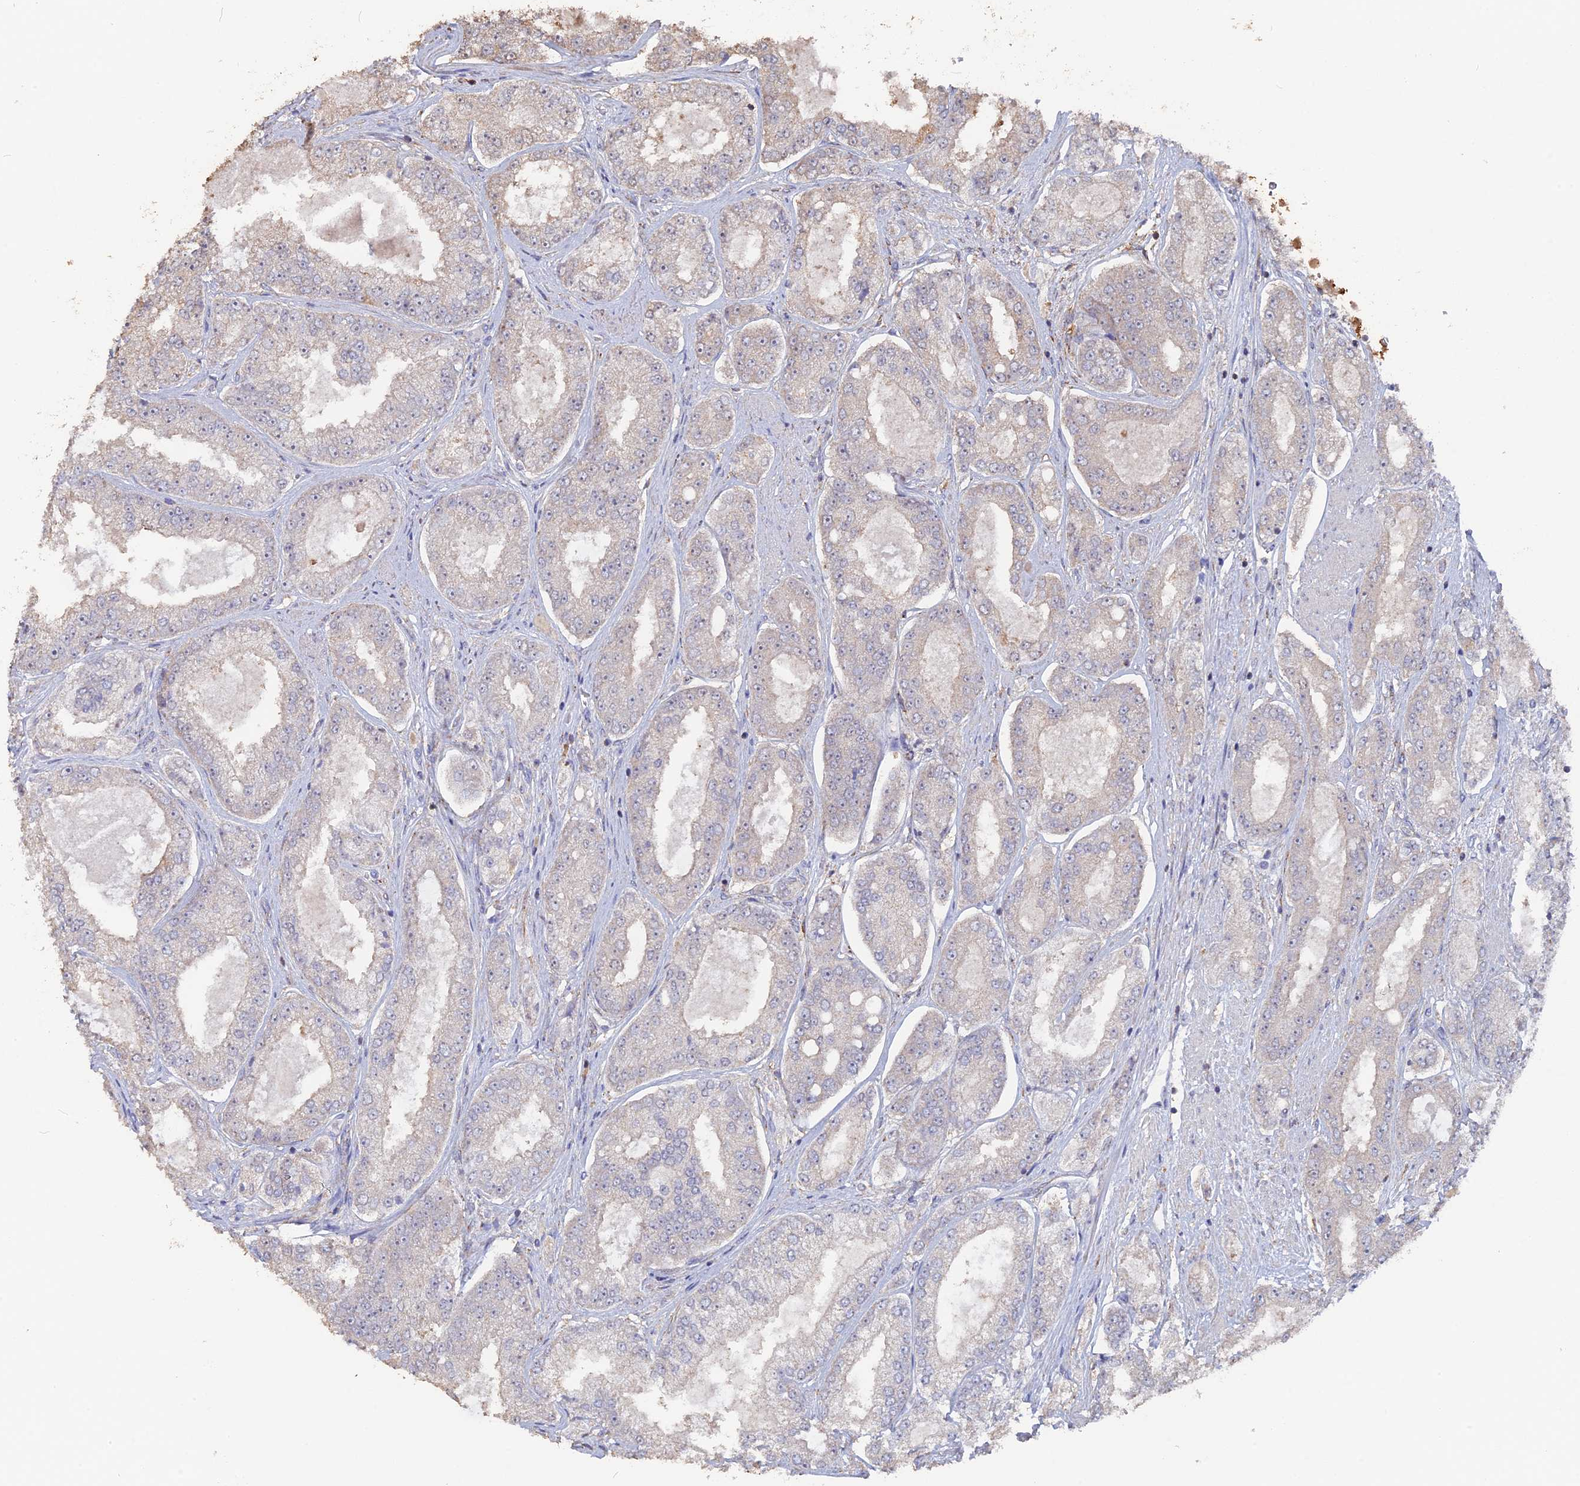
{"staining": {"intensity": "negative", "quantity": "none", "location": "none"}, "tissue": "prostate cancer", "cell_type": "Tumor cells", "image_type": "cancer", "snomed": [{"axis": "morphology", "description": "Adenocarcinoma, High grade"}, {"axis": "topography", "description": "Prostate"}], "caption": "Immunohistochemistry image of neoplastic tissue: prostate cancer (adenocarcinoma (high-grade)) stained with DAB shows no significant protein staining in tumor cells. (Brightfield microscopy of DAB immunohistochemistry (IHC) at high magnification).", "gene": "SEMG2", "patient": {"sex": "male", "age": 71}}